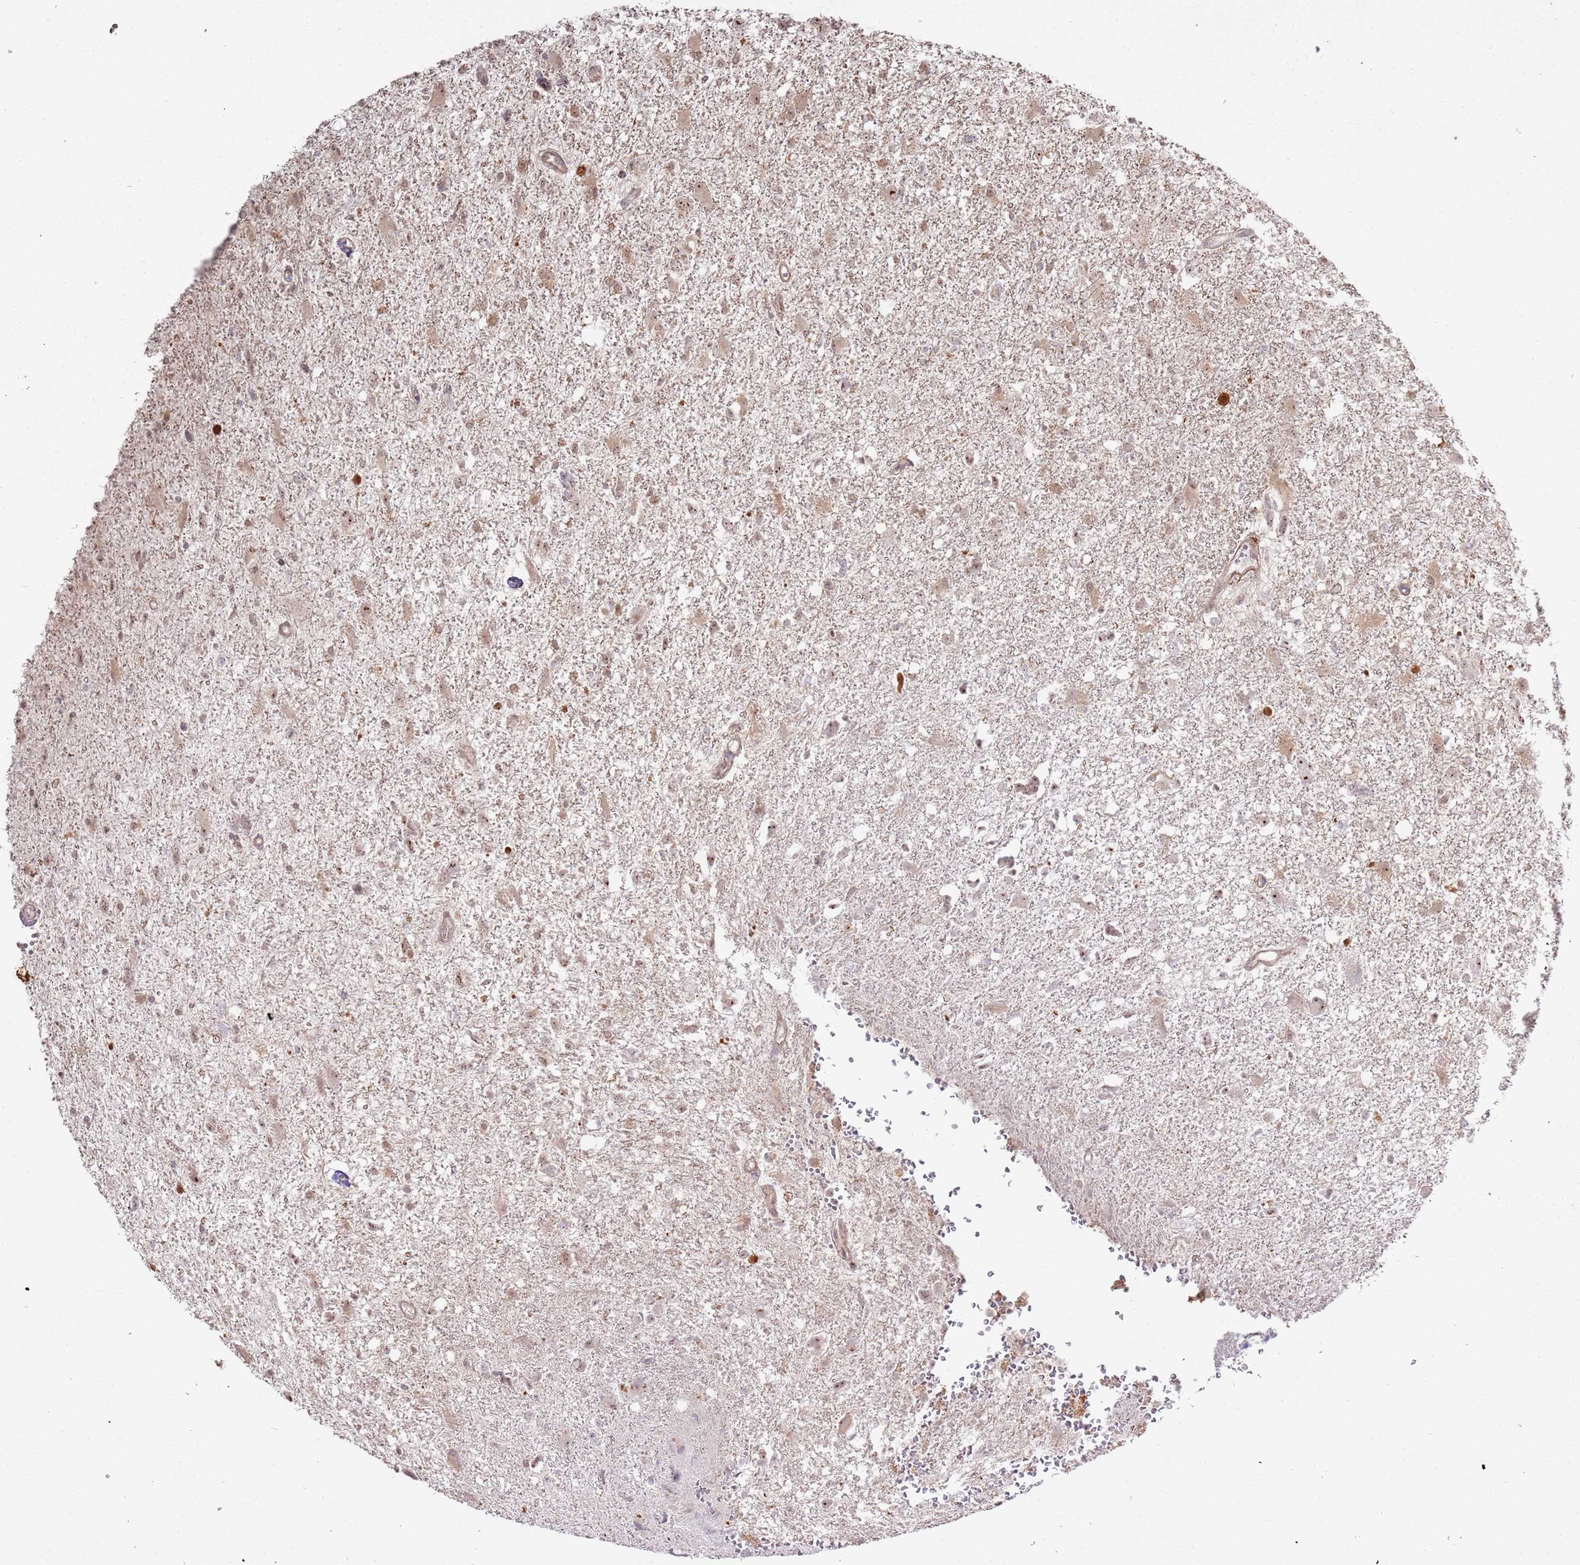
{"staining": {"intensity": "moderate", "quantity": ">75%", "location": "cytoplasmic/membranous,nuclear"}, "tissue": "glioma", "cell_type": "Tumor cells", "image_type": "cancer", "snomed": [{"axis": "morphology", "description": "Glioma, malignant, High grade"}, {"axis": "topography", "description": "Brain"}], "caption": "An IHC micrograph of neoplastic tissue is shown. Protein staining in brown highlights moderate cytoplasmic/membranous and nuclear positivity in glioma within tumor cells.", "gene": "CNPY1", "patient": {"sex": "male", "age": 61}}